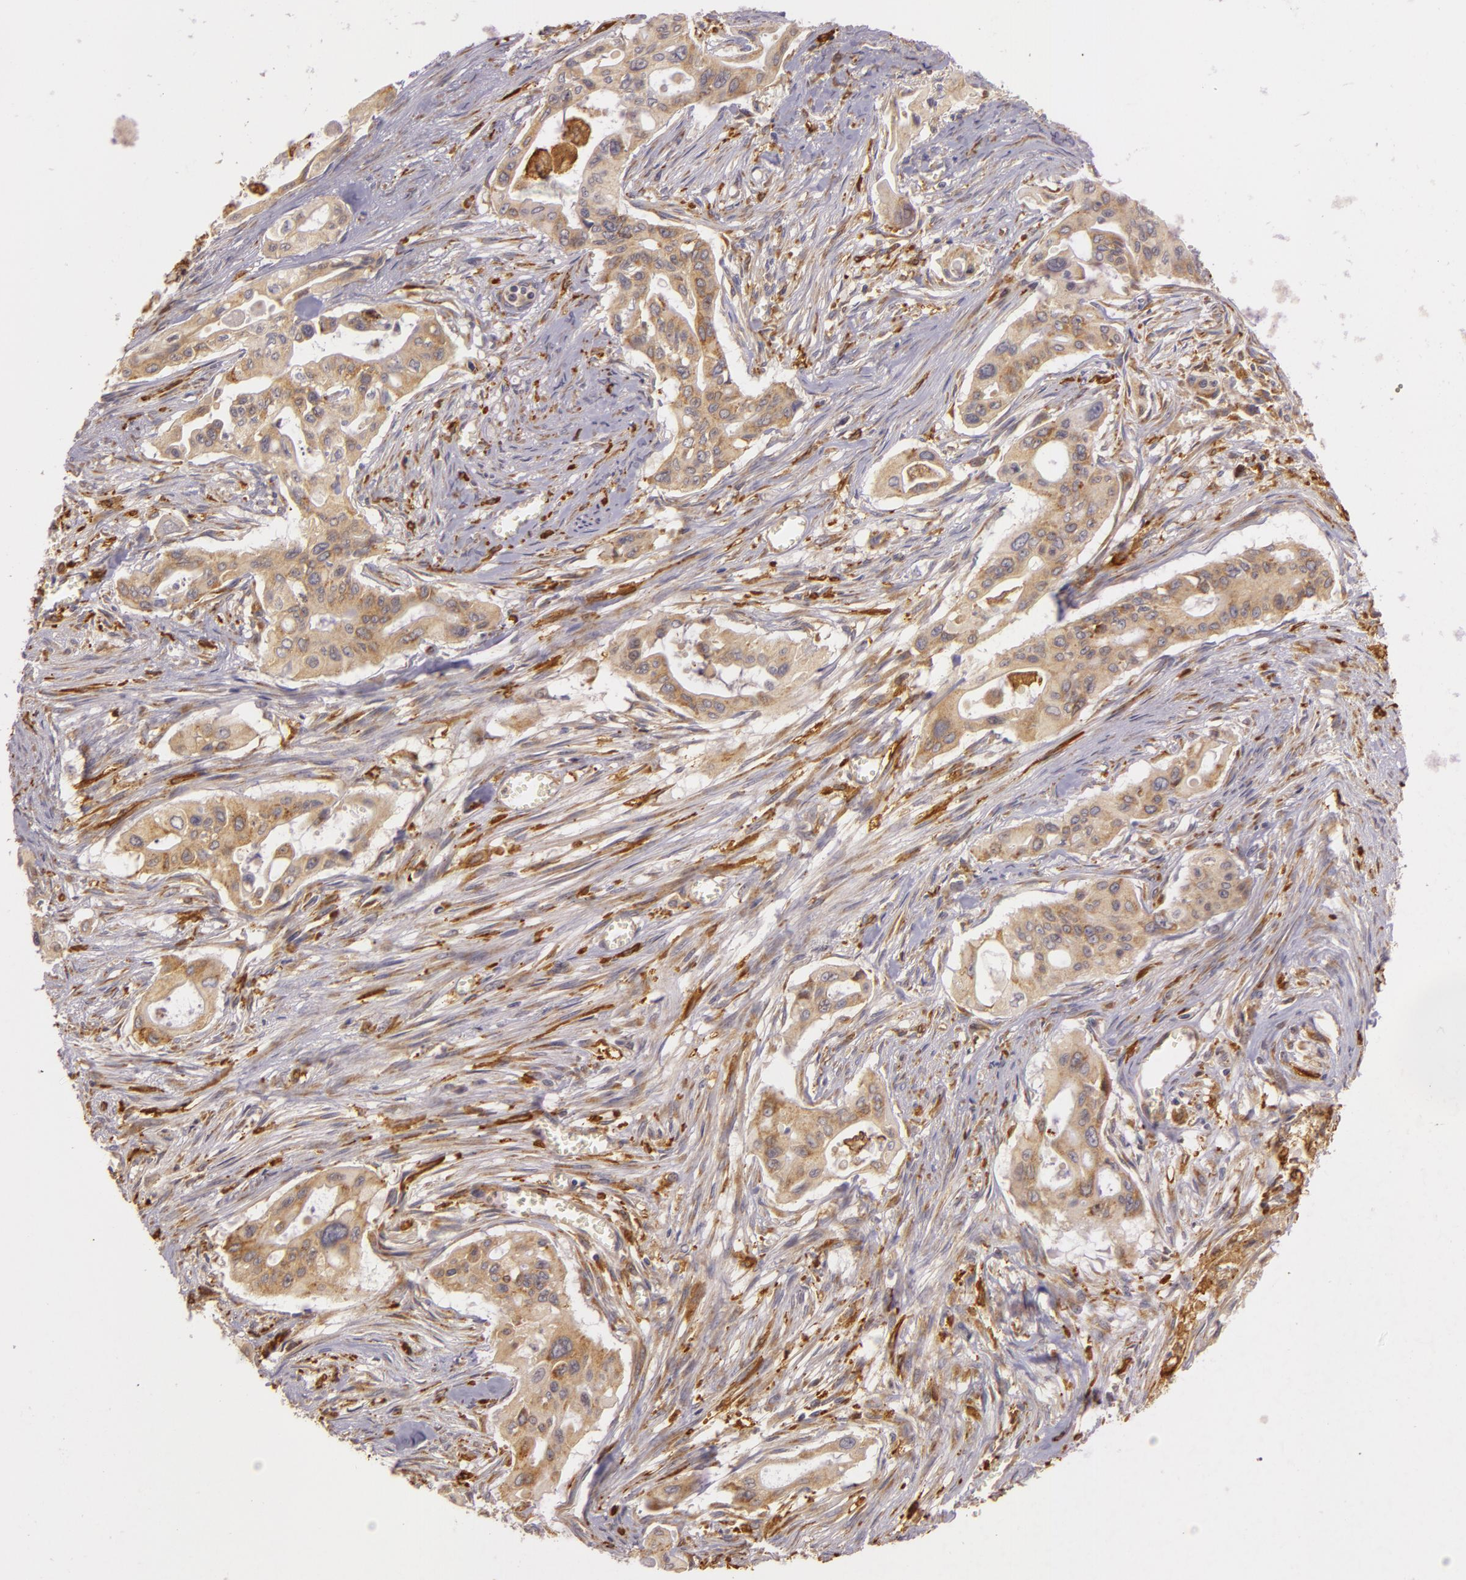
{"staining": {"intensity": "moderate", "quantity": ">75%", "location": "cytoplasmic/membranous"}, "tissue": "pancreatic cancer", "cell_type": "Tumor cells", "image_type": "cancer", "snomed": [{"axis": "morphology", "description": "Adenocarcinoma, NOS"}, {"axis": "topography", "description": "Pancreas"}], "caption": "Adenocarcinoma (pancreatic) was stained to show a protein in brown. There is medium levels of moderate cytoplasmic/membranous expression in about >75% of tumor cells.", "gene": "PPP1R3F", "patient": {"sex": "male", "age": 77}}